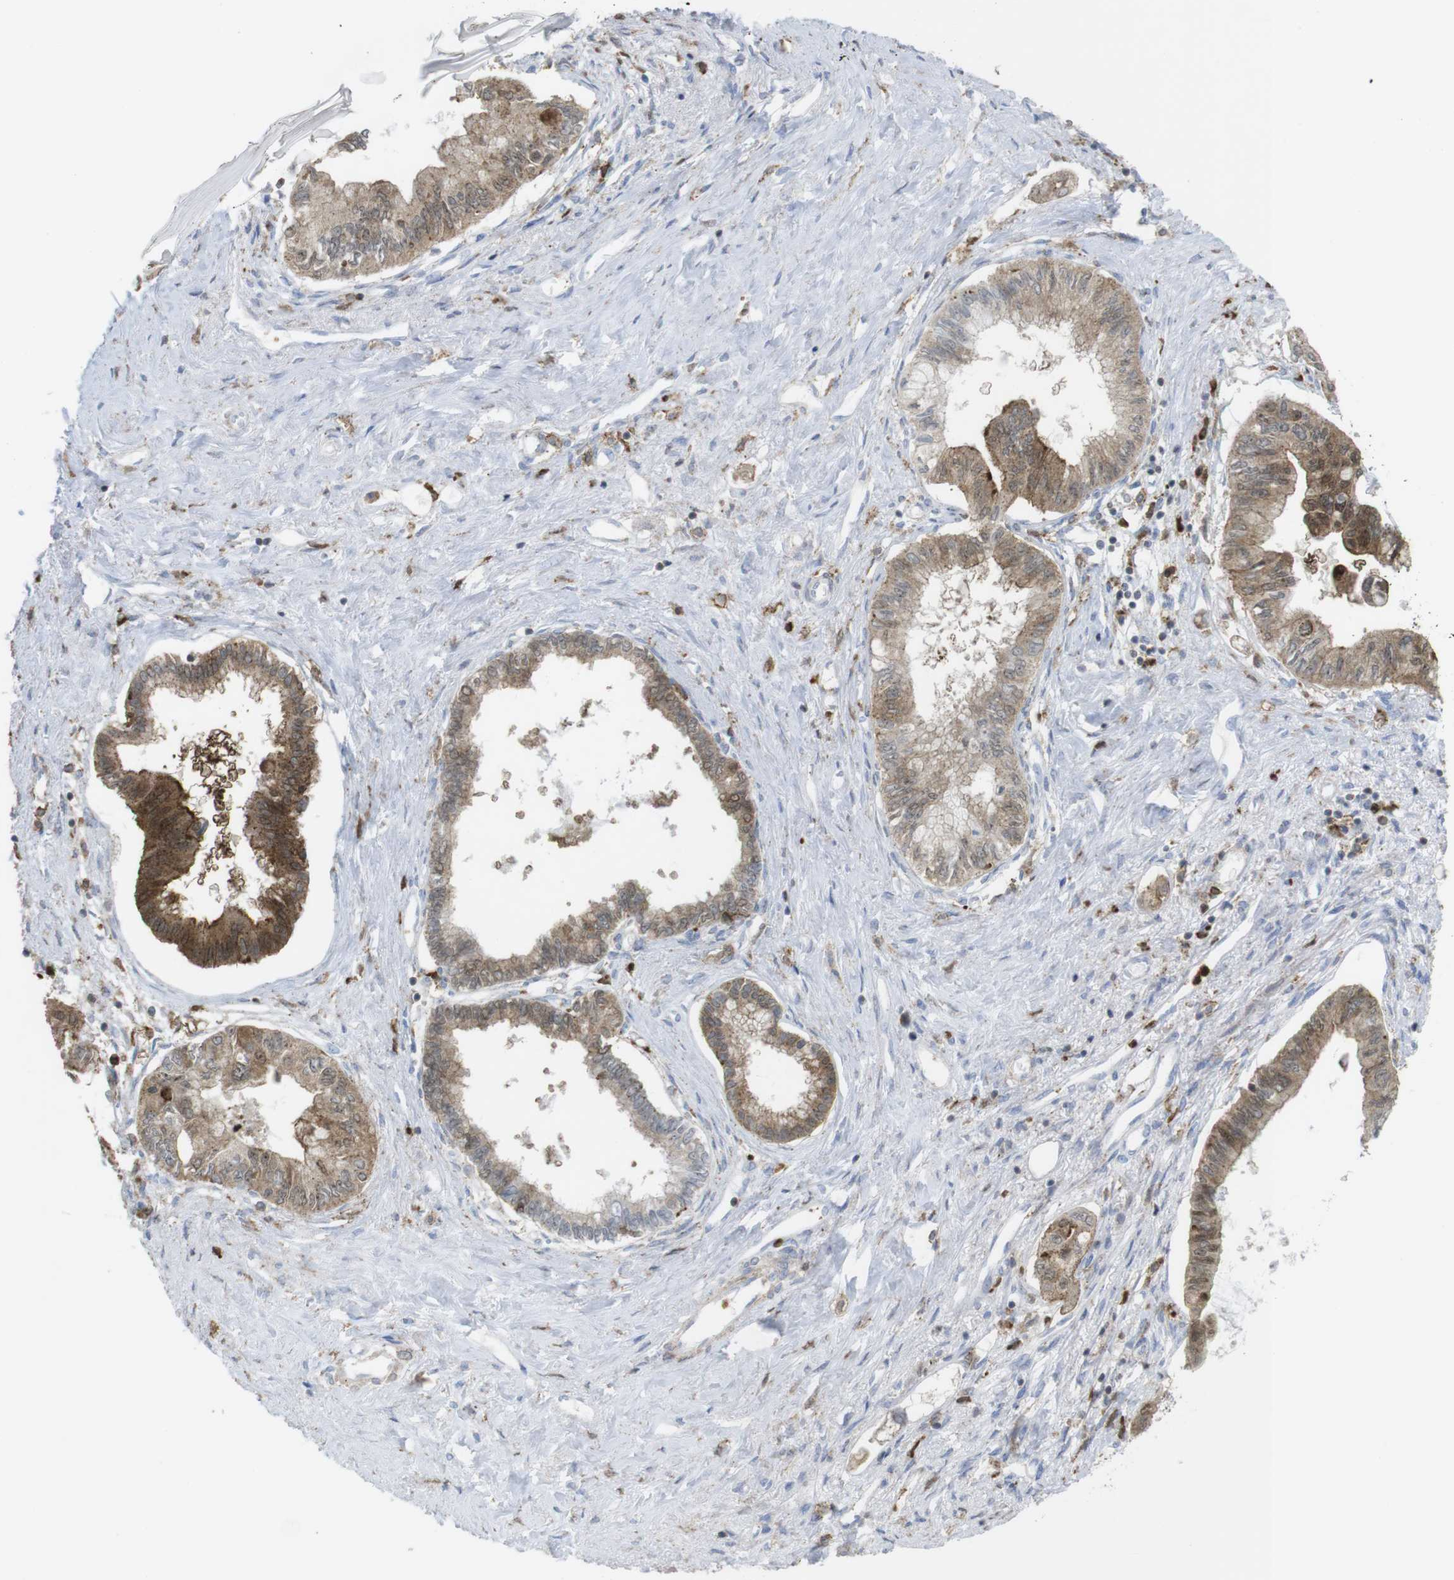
{"staining": {"intensity": "moderate", "quantity": ">75%", "location": "cytoplasmic/membranous"}, "tissue": "pancreatic cancer", "cell_type": "Tumor cells", "image_type": "cancer", "snomed": [{"axis": "morphology", "description": "Adenocarcinoma, NOS"}, {"axis": "topography", "description": "Pancreas"}], "caption": "Protein expression analysis of pancreatic adenocarcinoma exhibits moderate cytoplasmic/membranous positivity in about >75% of tumor cells. Using DAB (3,3'-diaminobenzidine) (brown) and hematoxylin (blue) stains, captured at high magnification using brightfield microscopy.", "gene": "PRKCD", "patient": {"sex": "female", "age": 77}}